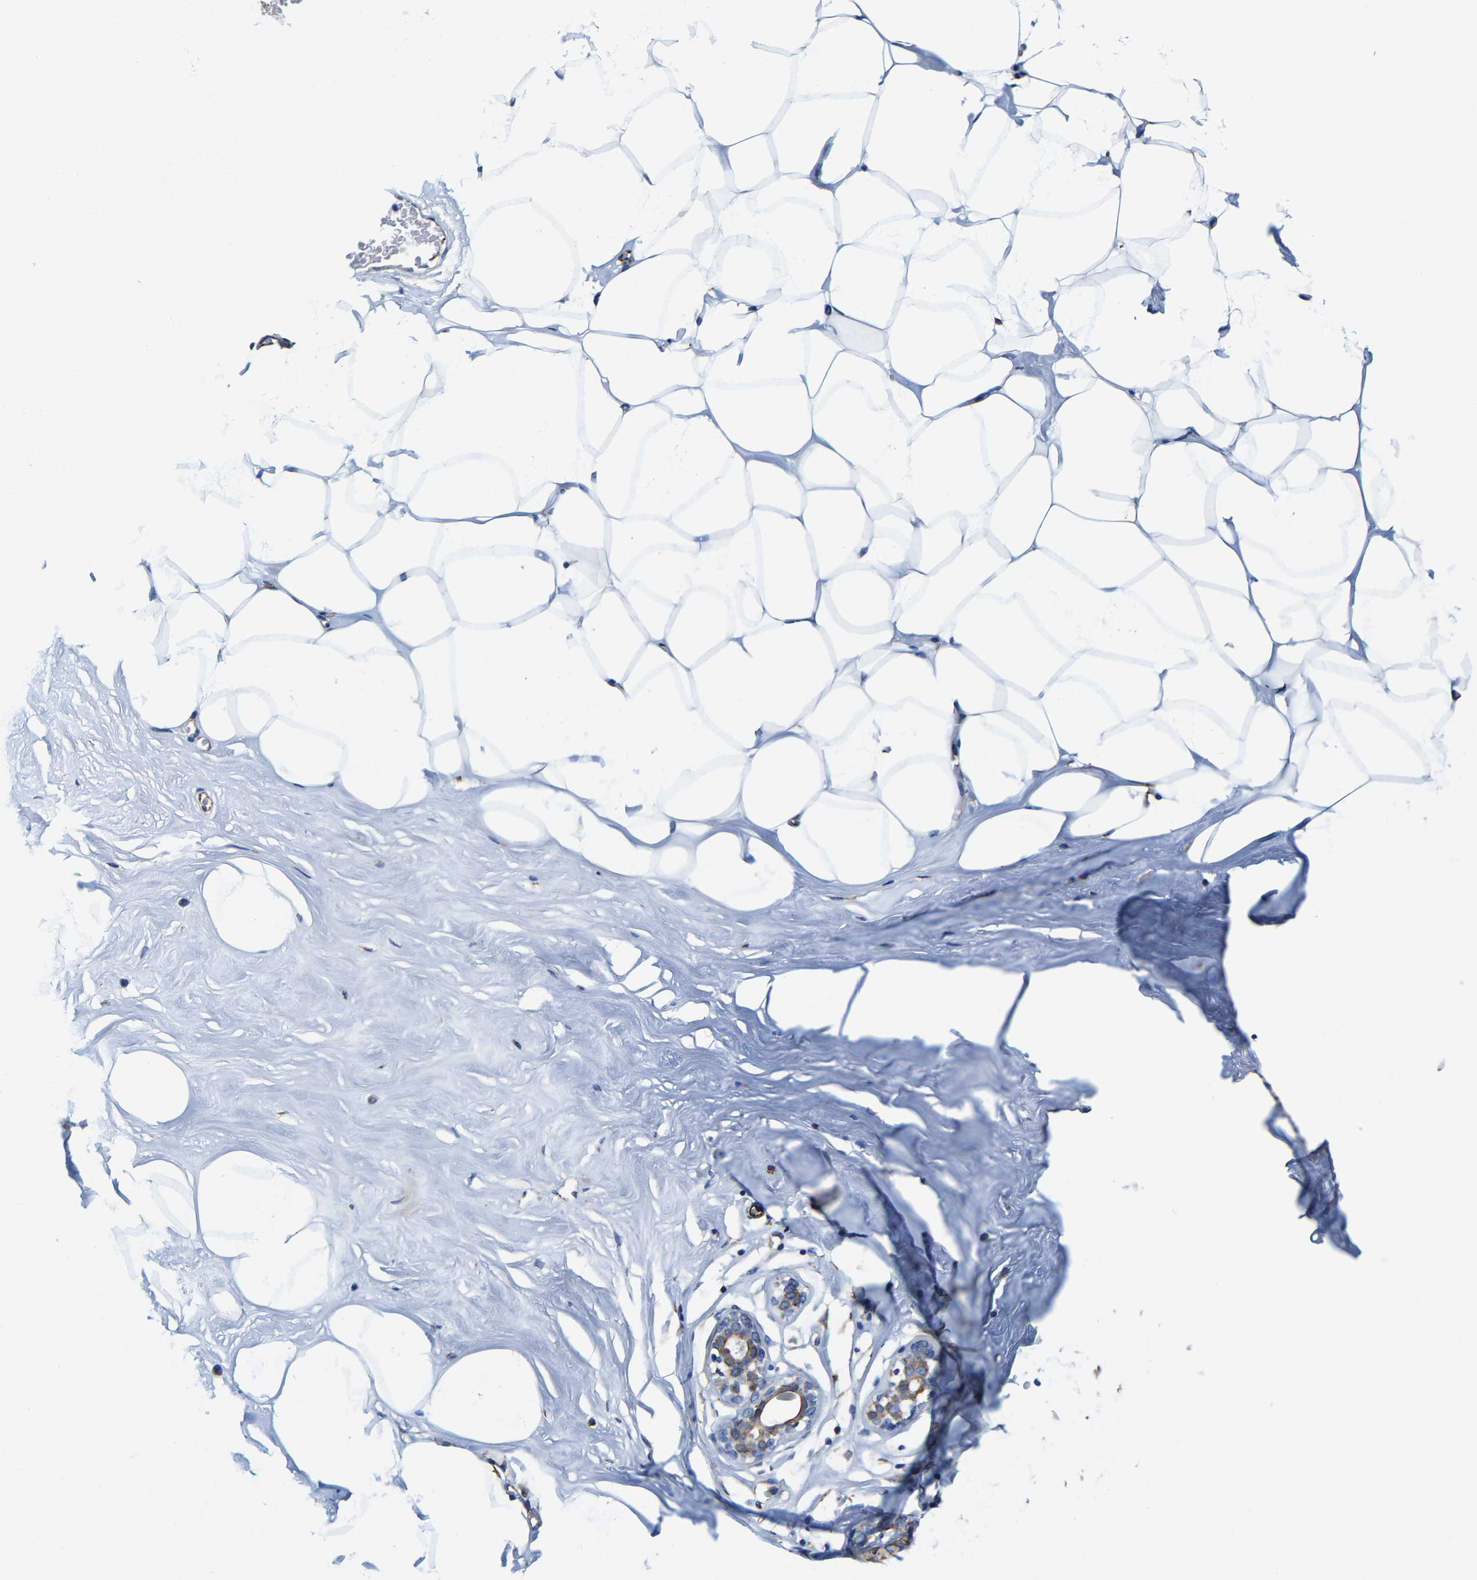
{"staining": {"intensity": "negative", "quantity": "none", "location": "none"}, "tissue": "adipose tissue", "cell_type": "Adipocytes", "image_type": "normal", "snomed": [{"axis": "morphology", "description": "Normal tissue, NOS"}, {"axis": "morphology", "description": "Fibrosis, NOS"}, {"axis": "topography", "description": "Breast"}, {"axis": "topography", "description": "Adipose tissue"}], "caption": "The IHC photomicrograph has no significant staining in adipocytes of adipose tissue. (DAB immunohistochemistry, high magnification).", "gene": "MMEL1", "patient": {"sex": "female", "age": 39}}